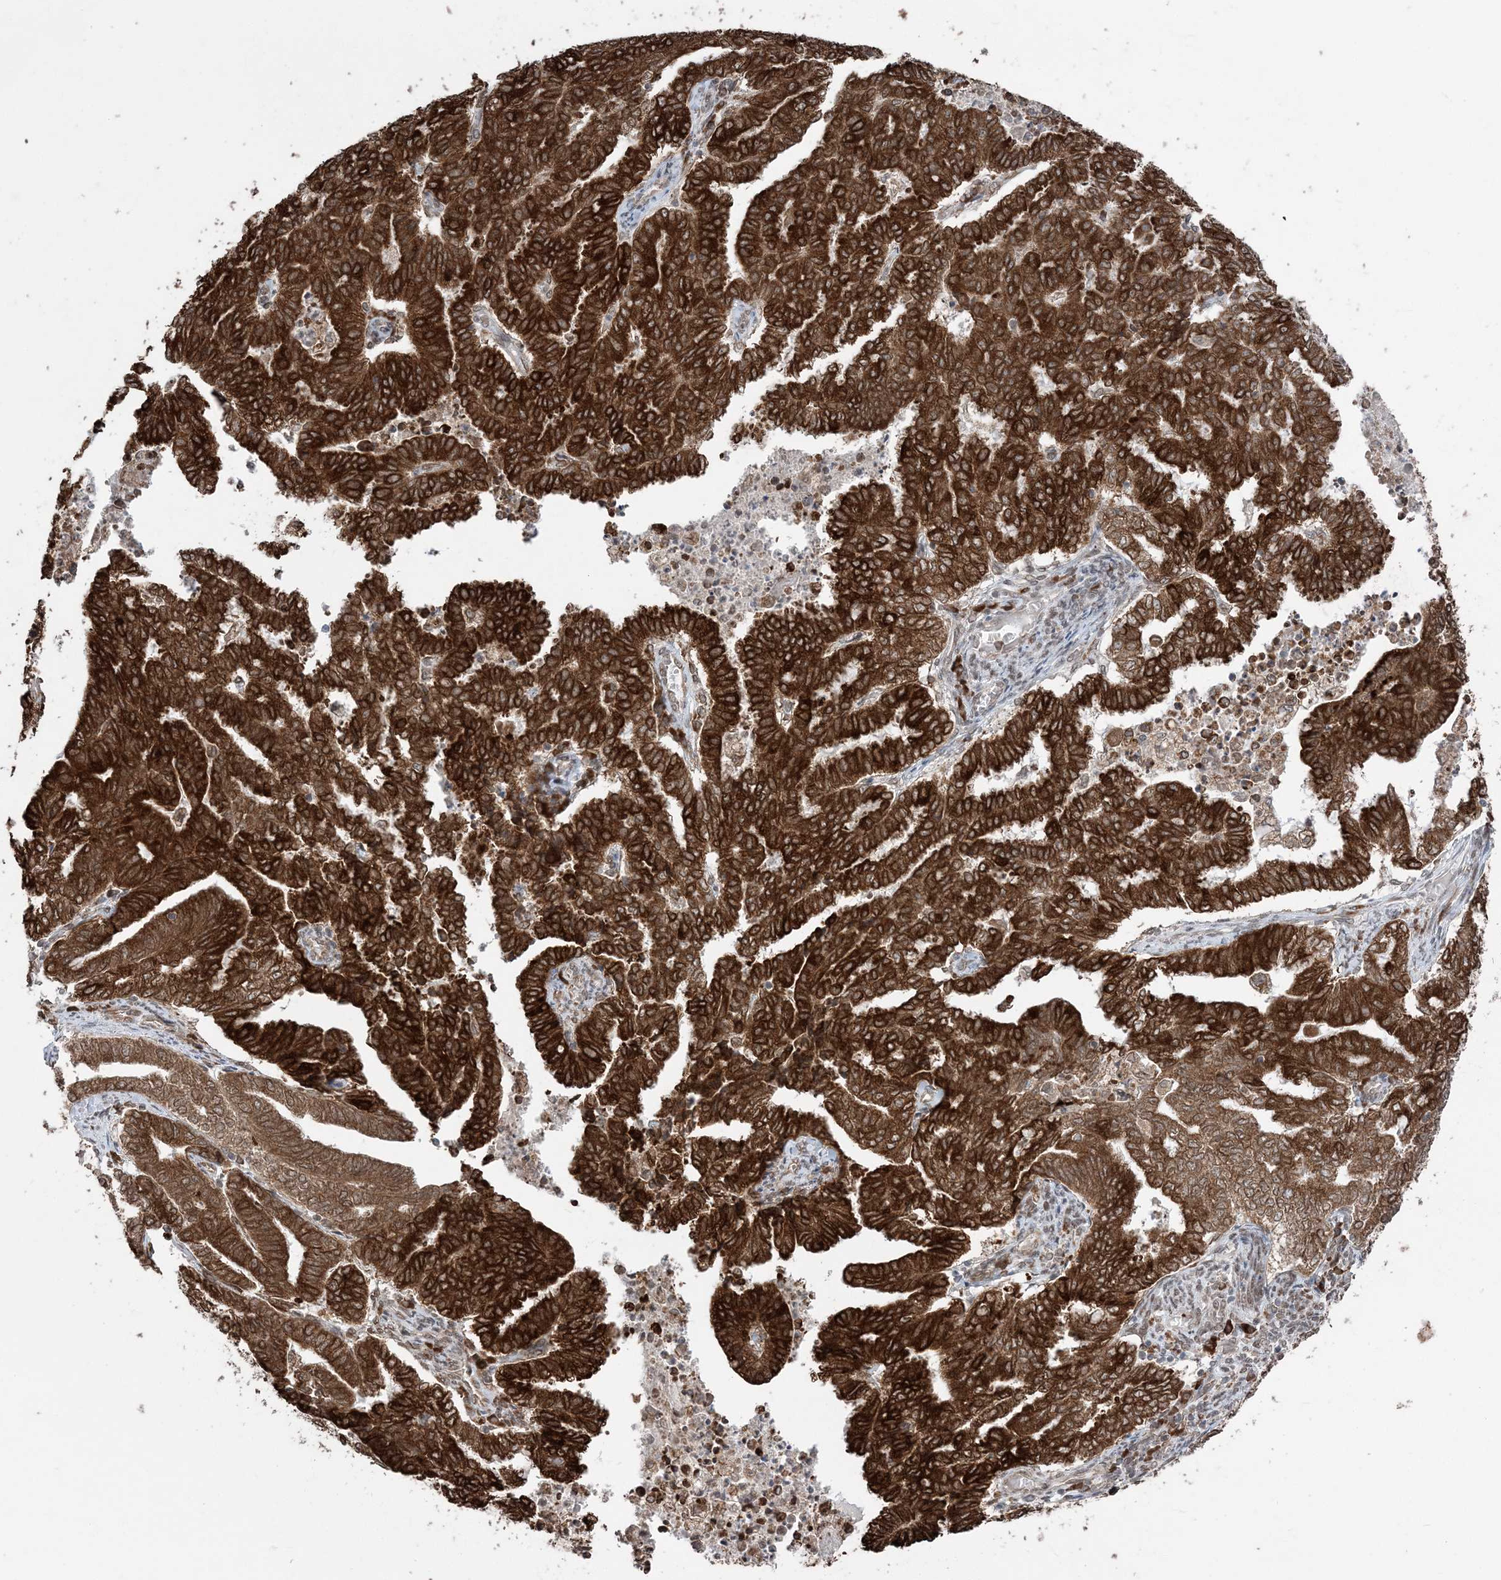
{"staining": {"intensity": "strong", "quantity": ">75%", "location": "cytoplasmic/membranous"}, "tissue": "endometrial cancer", "cell_type": "Tumor cells", "image_type": "cancer", "snomed": [{"axis": "morphology", "description": "Adenocarcinoma, NOS"}, {"axis": "topography", "description": "Endometrium"}], "caption": "This image reveals endometrial cancer (adenocarcinoma) stained with immunohistochemistry (IHC) to label a protein in brown. The cytoplasmic/membranous of tumor cells show strong positivity for the protein. Nuclei are counter-stained blue.", "gene": "TMED10", "patient": {"sex": "female", "age": 79}}